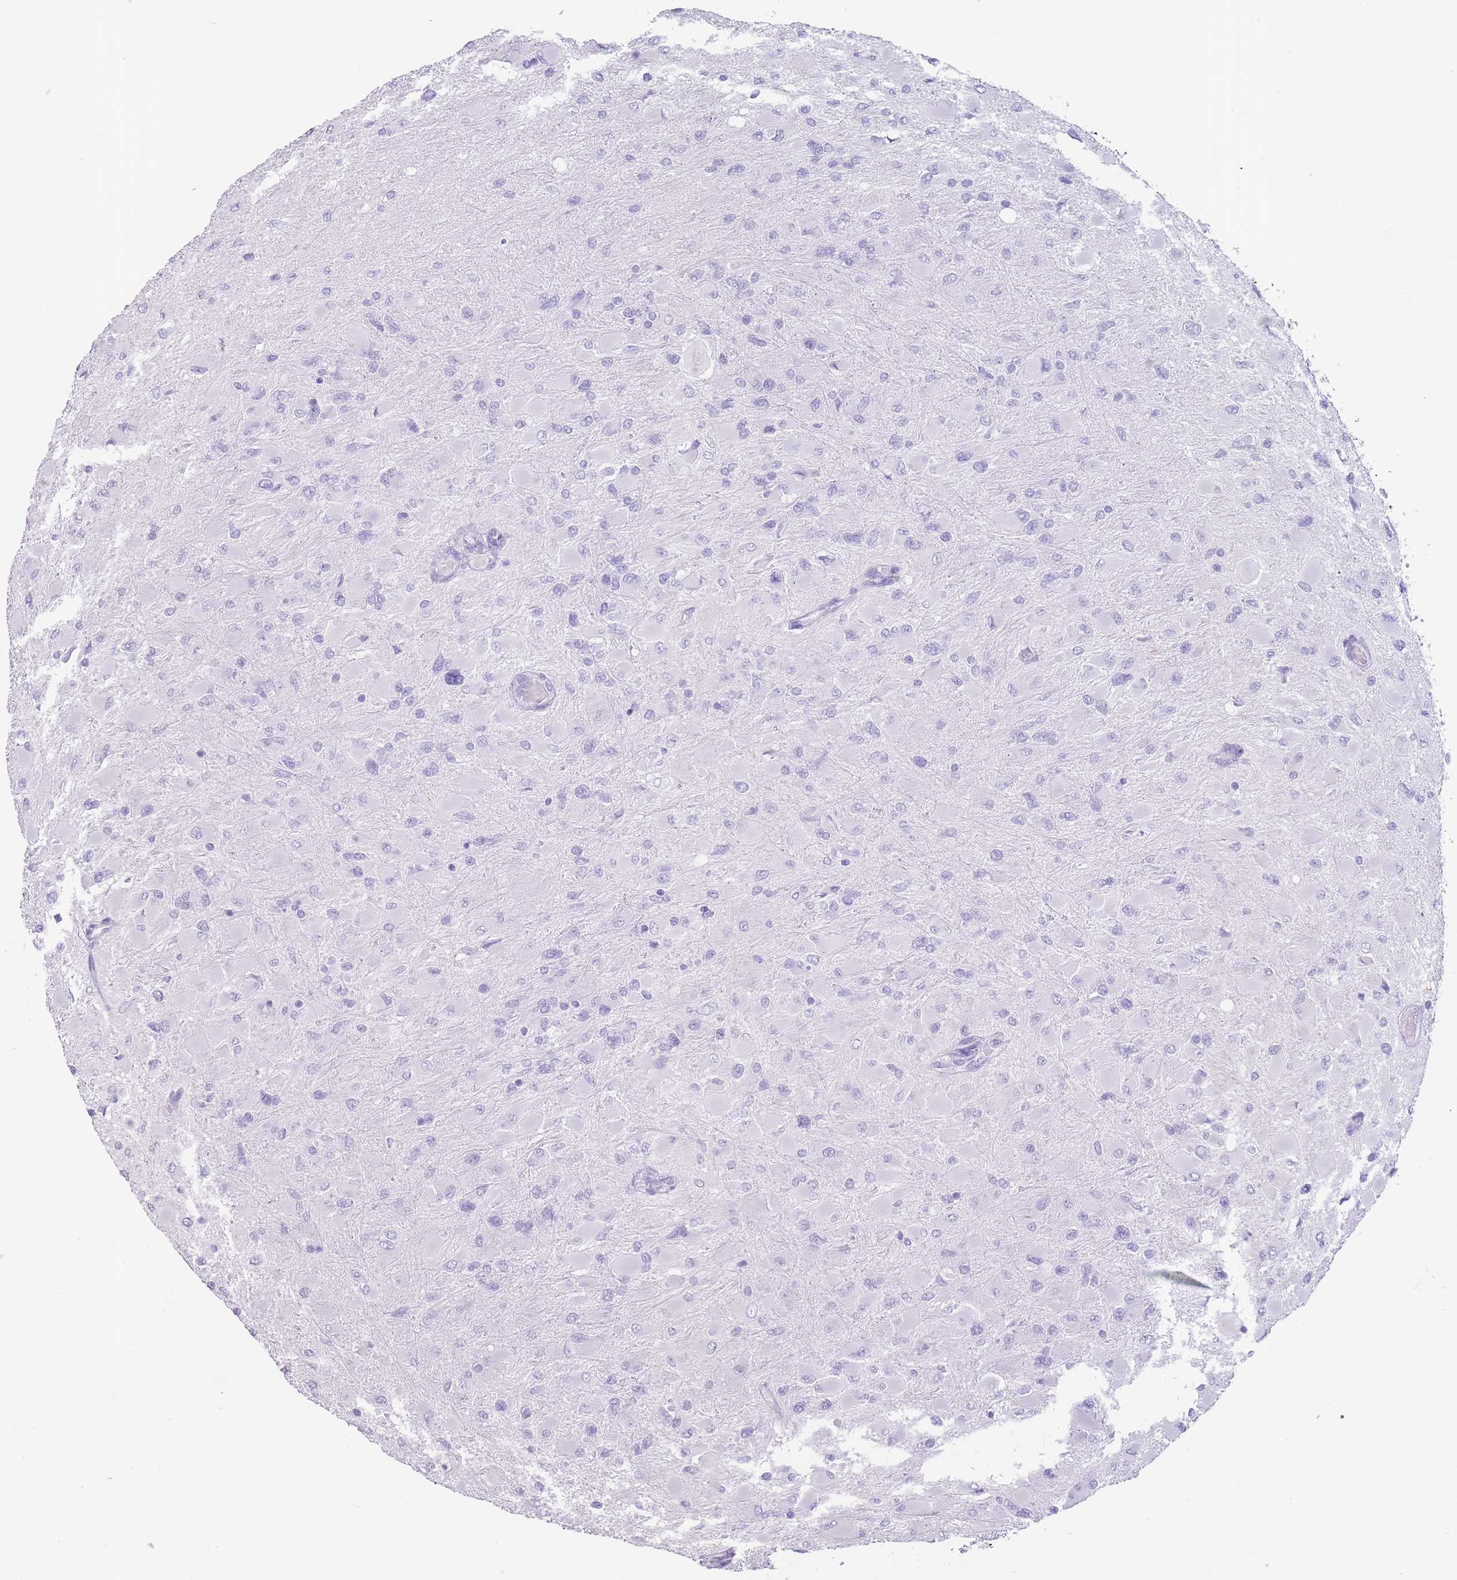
{"staining": {"intensity": "negative", "quantity": "none", "location": "none"}, "tissue": "glioma", "cell_type": "Tumor cells", "image_type": "cancer", "snomed": [{"axis": "morphology", "description": "Glioma, malignant, High grade"}, {"axis": "topography", "description": "Cerebral cortex"}], "caption": "DAB (3,3'-diaminobenzidine) immunohistochemical staining of human glioma reveals no significant staining in tumor cells.", "gene": "OR4F21", "patient": {"sex": "female", "age": 36}}